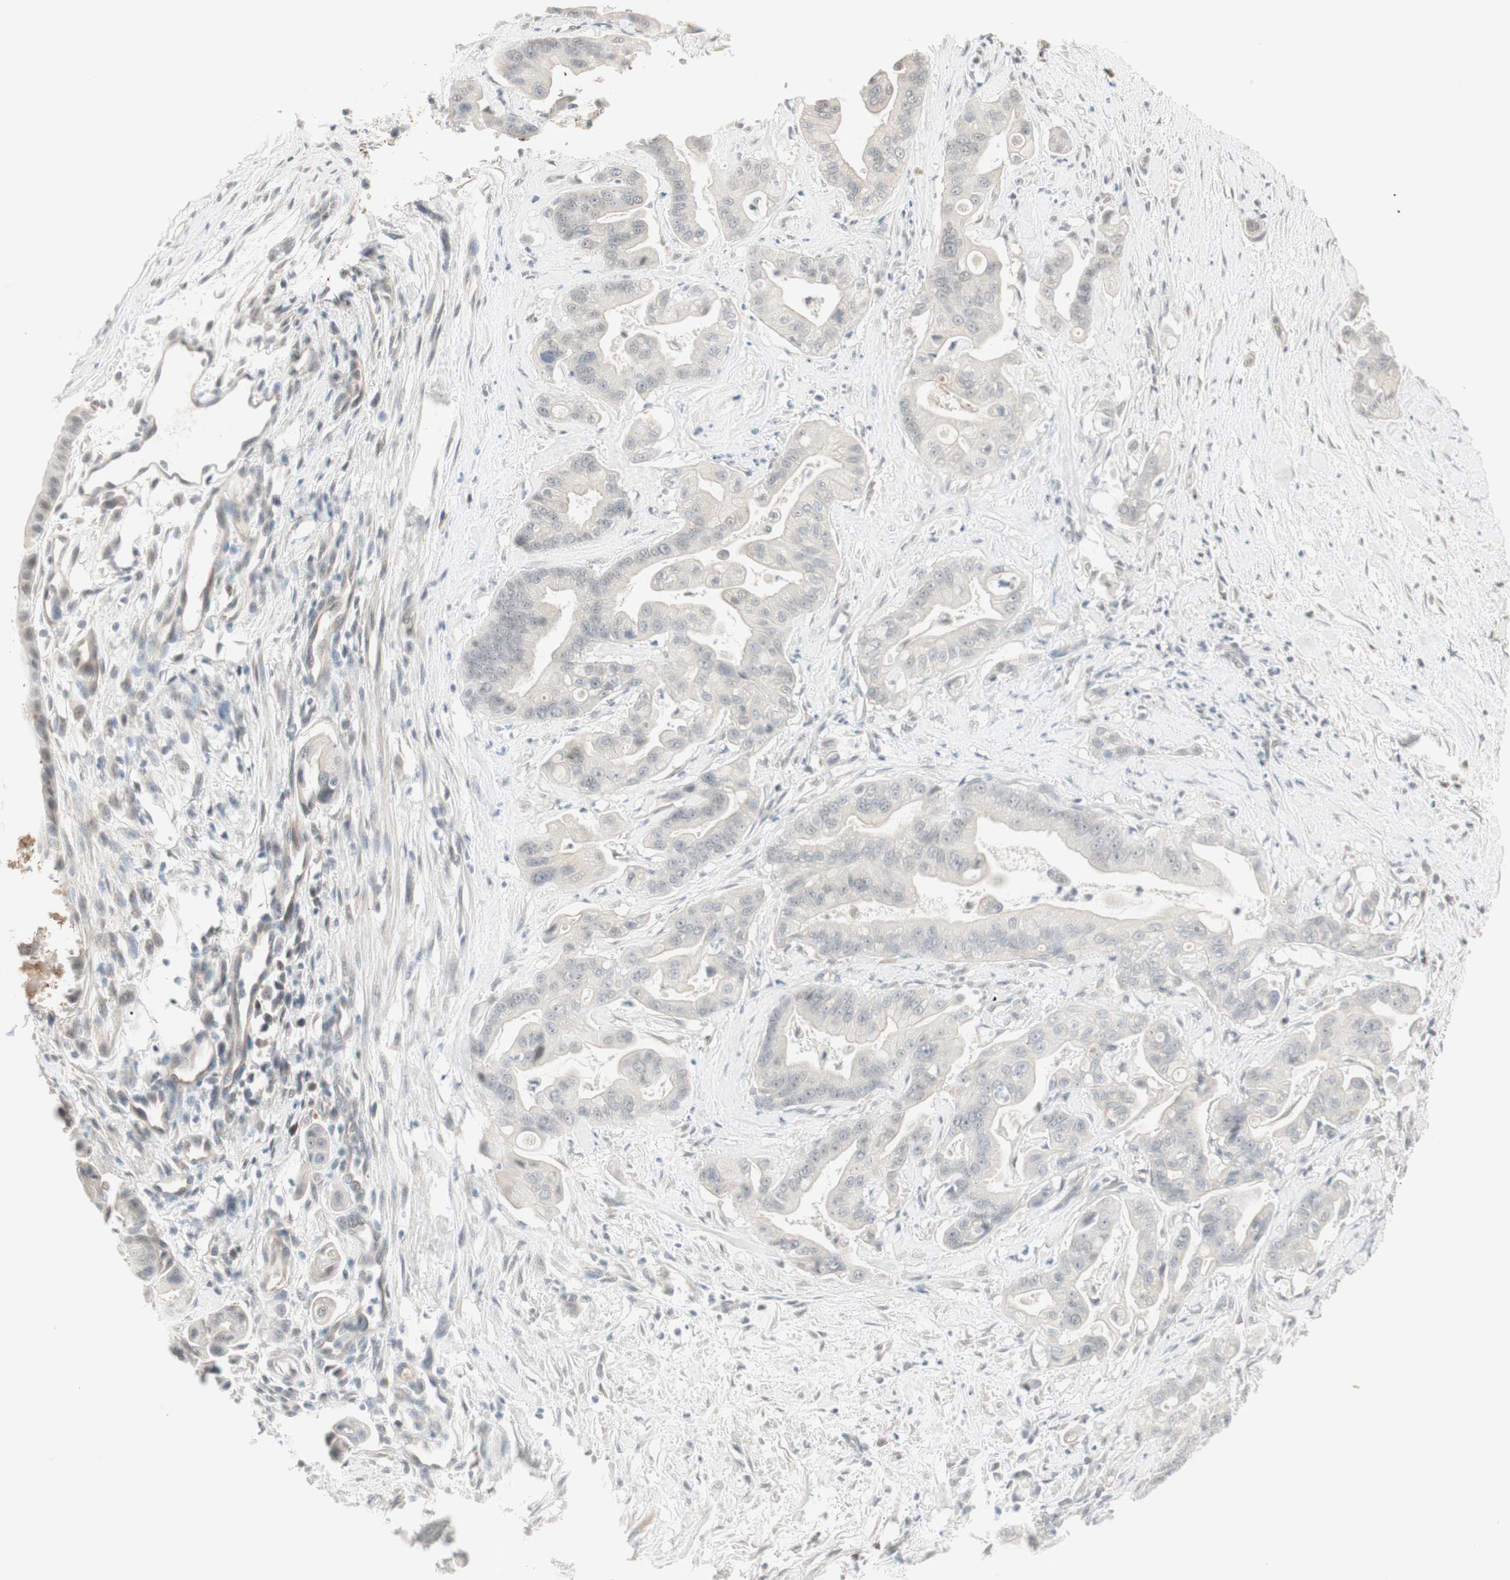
{"staining": {"intensity": "weak", "quantity": "<25%", "location": "nuclear"}, "tissue": "pancreatic cancer", "cell_type": "Tumor cells", "image_type": "cancer", "snomed": [{"axis": "morphology", "description": "Adenocarcinoma, NOS"}, {"axis": "topography", "description": "Pancreas"}], "caption": "DAB (3,3'-diaminobenzidine) immunohistochemical staining of human adenocarcinoma (pancreatic) exhibits no significant positivity in tumor cells.", "gene": "PLCD4", "patient": {"sex": "female", "age": 75}}